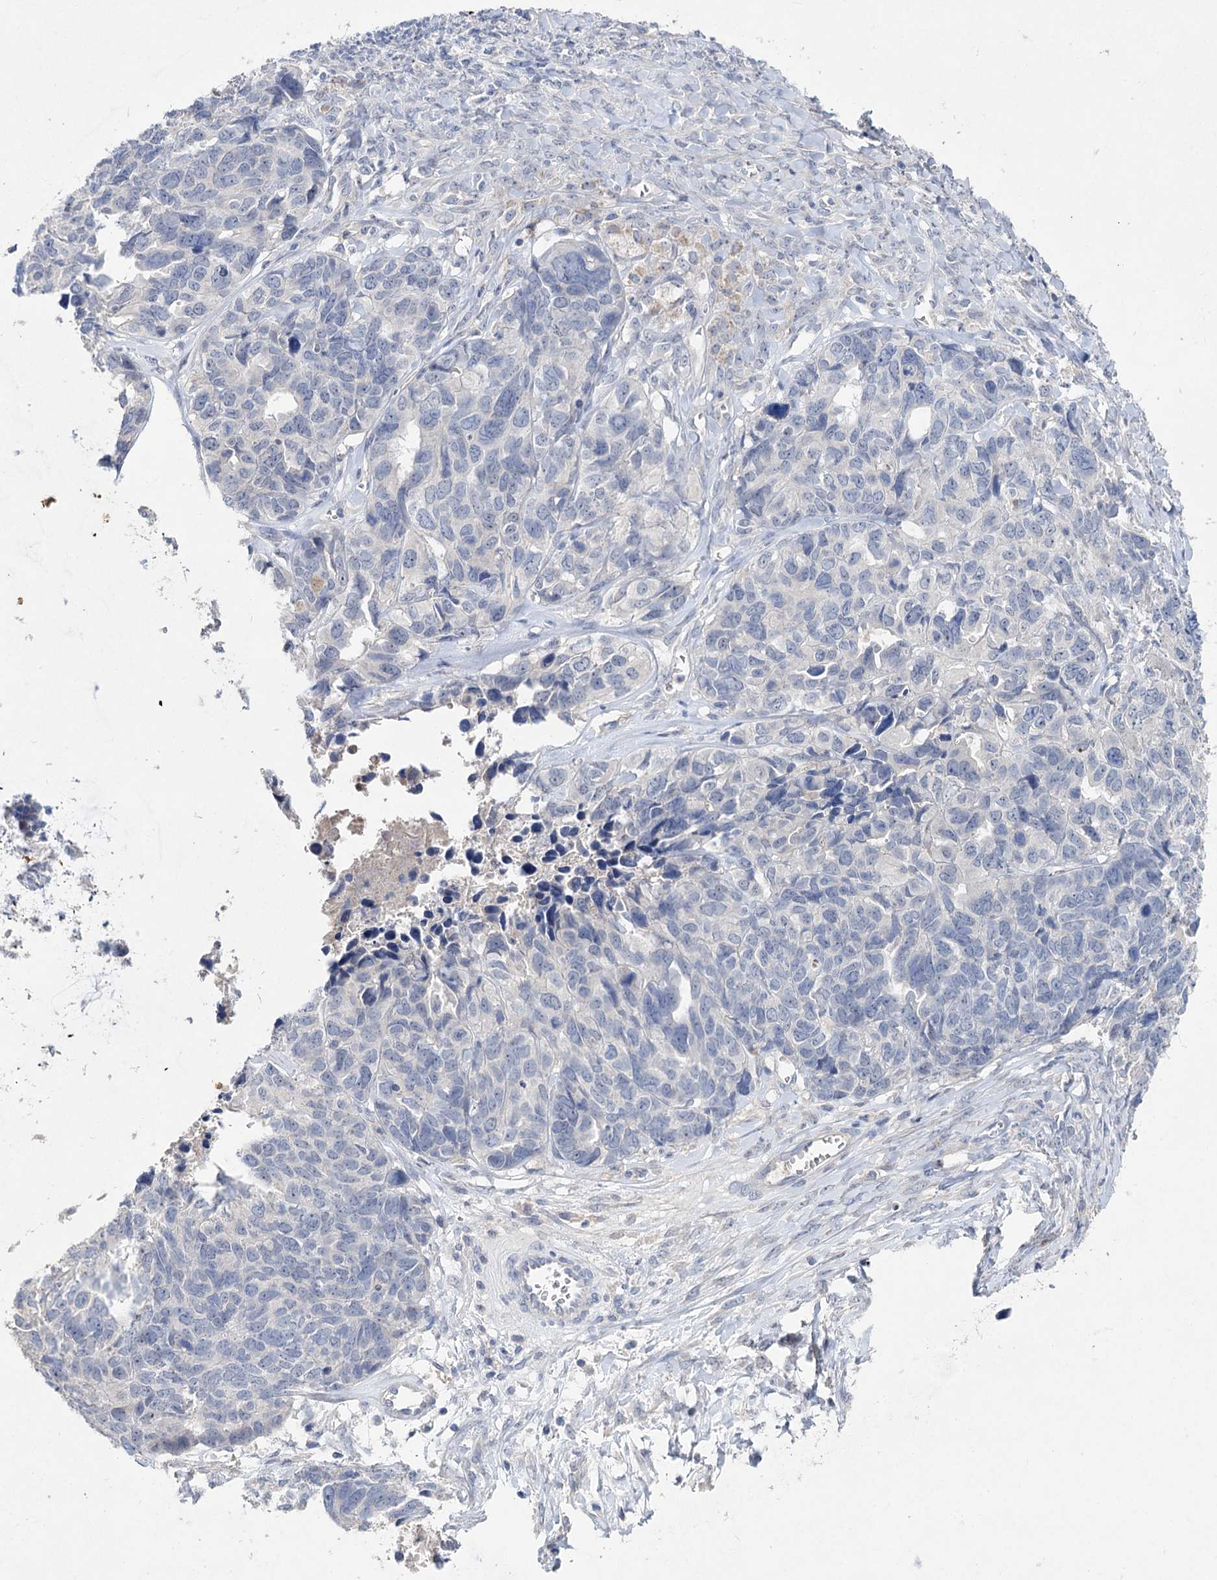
{"staining": {"intensity": "negative", "quantity": "none", "location": "none"}, "tissue": "ovarian cancer", "cell_type": "Tumor cells", "image_type": "cancer", "snomed": [{"axis": "morphology", "description": "Cystadenocarcinoma, serous, NOS"}, {"axis": "topography", "description": "Ovary"}], "caption": "Immunohistochemical staining of human ovarian serous cystadenocarcinoma shows no significant expression in tumor cells.", "gene": "ATP4A", "patient": {"sex": "female", "age": 79}}